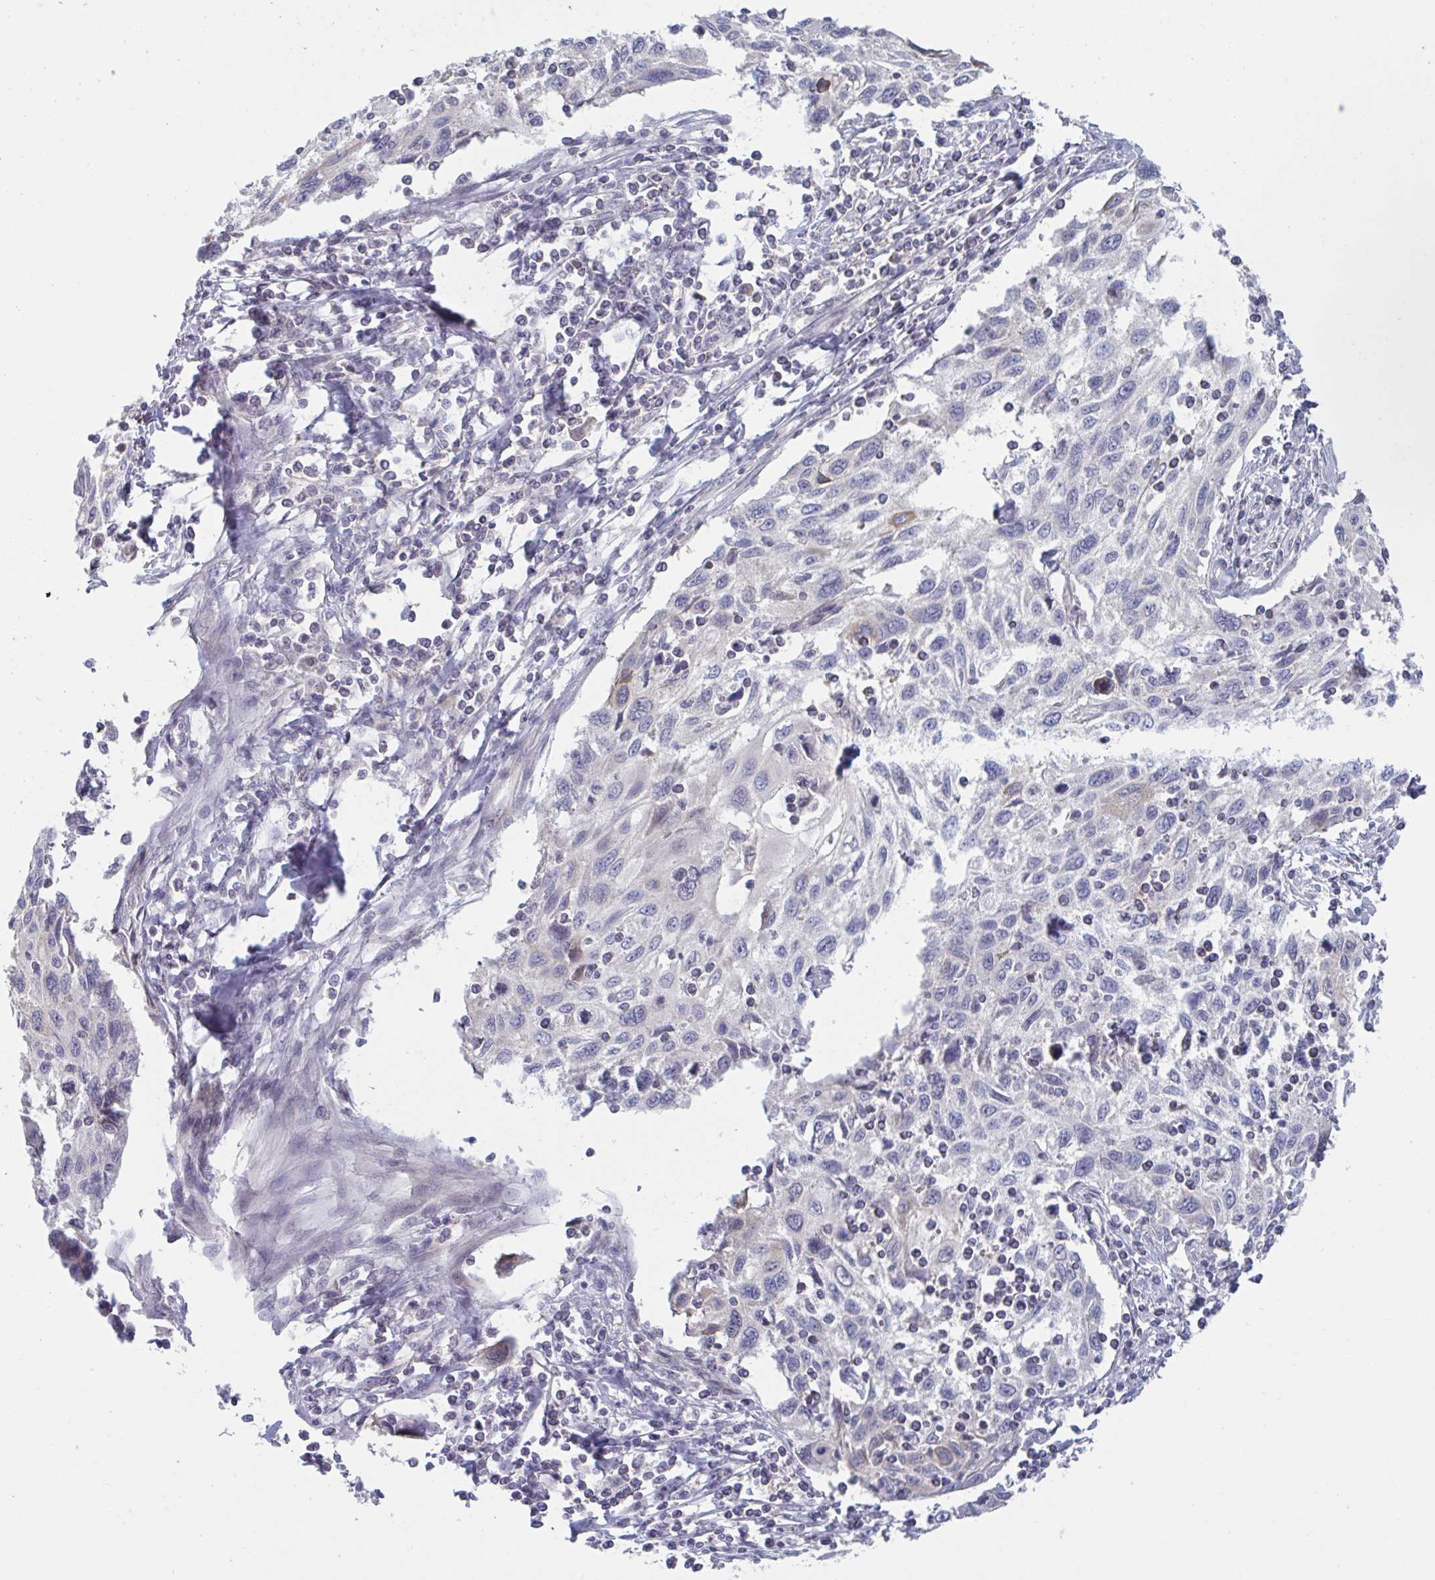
{"staining": {"intensity": "moderate", "quantity": "<25%", "location": "cytoplasmic/membranous"}, "tissue": "cervical cancer", "cell_type": "Tumor cells", "image_type": "cancer", "snomed": [{"axis": "morphology", "description": "Squamous cell carcinoma, NOS"}, {"axis": "topography", "description": "Cervix"}], "caption": "An IHC photomicrograph of neoplastic tissue is shown. Protein staining in brown shows moderate cytoplasmic/membranous positivity in cervical cancer (squamous cell carcinoma) within tumor cells.", "gene": "STK26", "patient": {"sex": "female", "age": 70}}